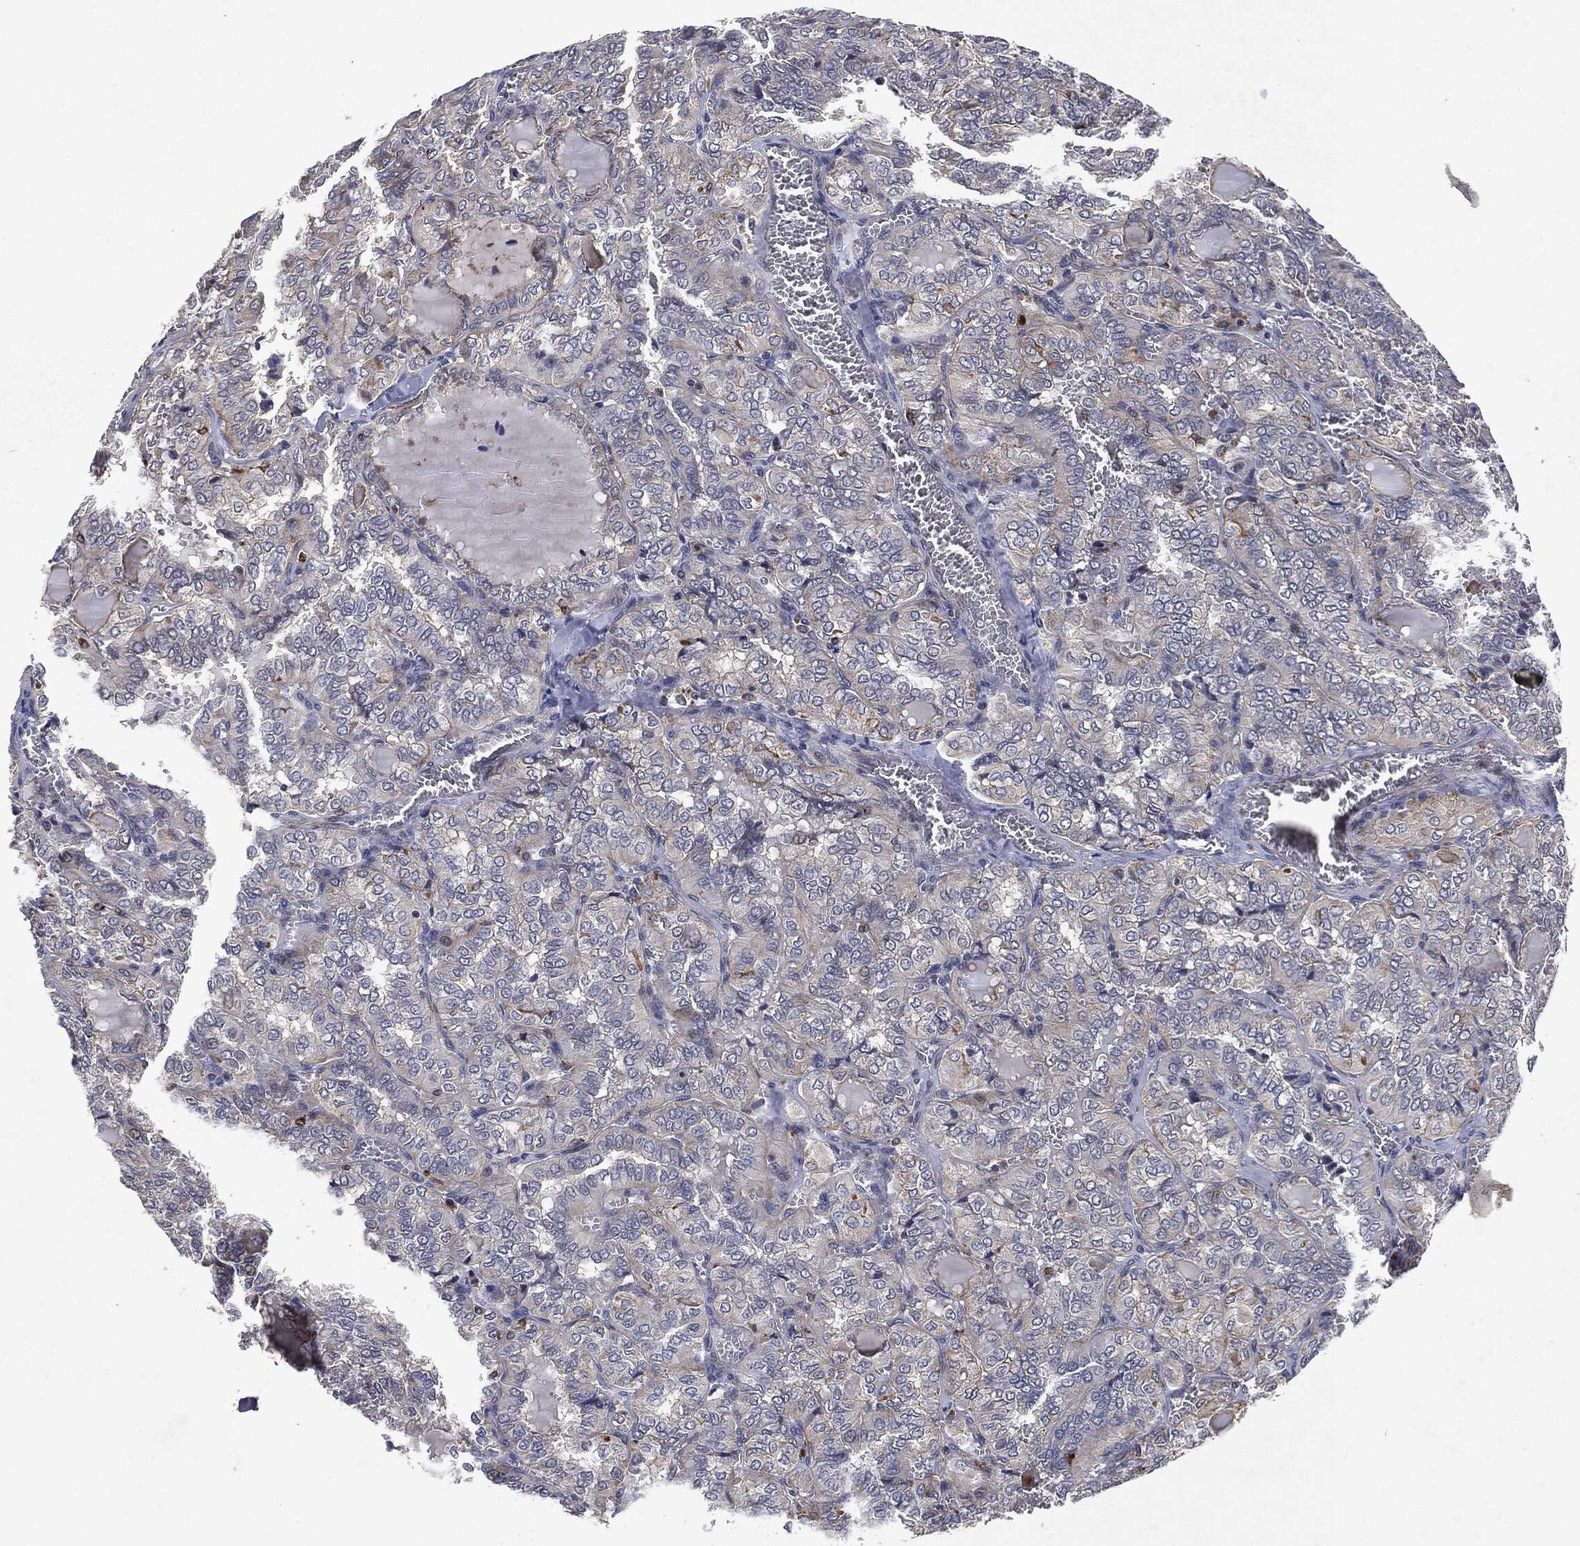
{"staining": {"intensity": "weak", "quantity": "<25%", "location": "cytoplasmic/membranous"}, "tissue": "thyroid cancer", "cell_type": "Tumor cells", "image_type": "cancer", "snomed": [{"axis": "morphology", "description": "Papillary adenocarcinoma, NOS"}, {"axis": "topography", "description": "Thyroid gland"}], "caption": "Immunohistochemistry (IHC) image of papillary adenocarcinoma (thyroid) stained for a protein (brown), which exhibits no positivity in tumor cells. (Immunohistochemistry, brightfield microscopy, high magnification).", "gene": "SLC31A2", "patient": {"sex": "female", "age": 41}}